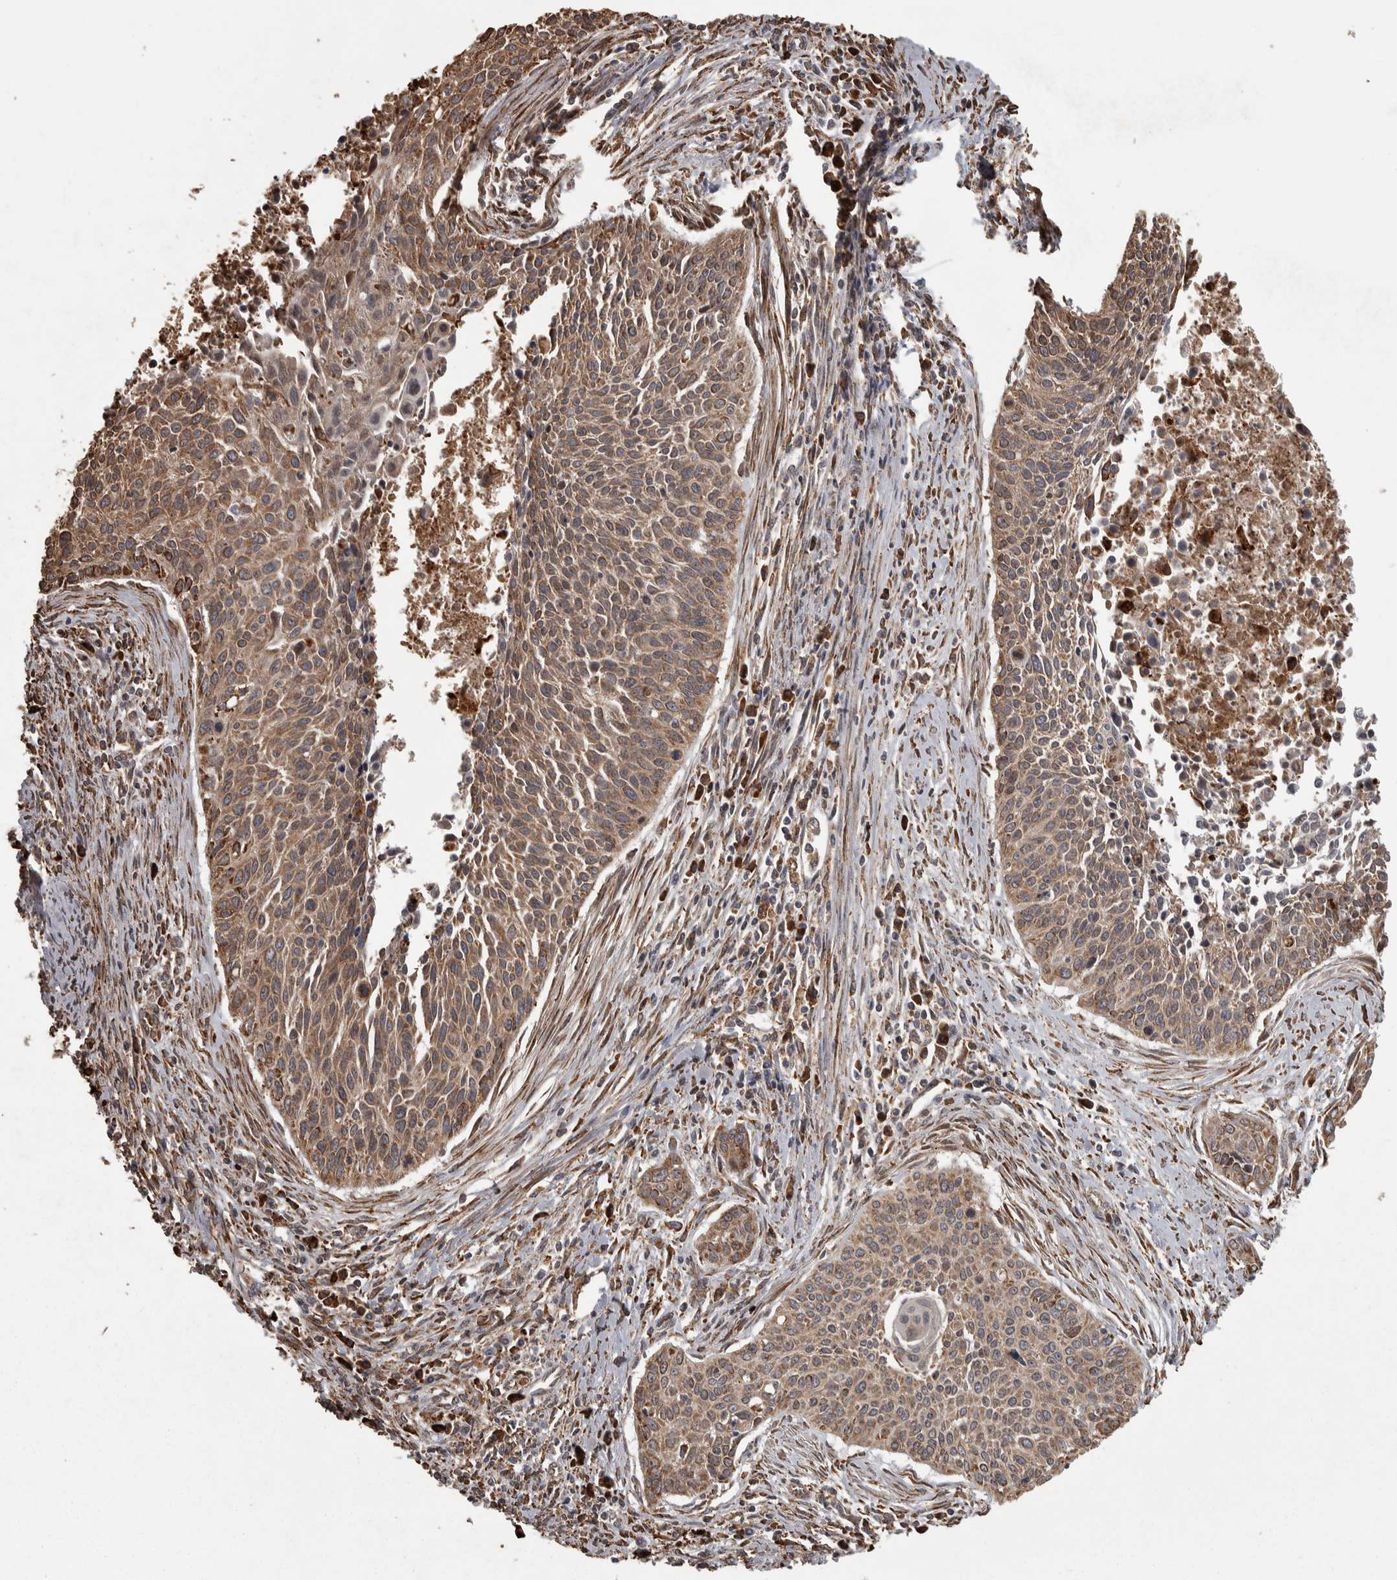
{"staining": {"intensity": "moderate", "quantity": ">75%", "location": "cytoplasmic/membranous"}, "tissue": "cervical cancer", "cell_type": "Tumor cells", "image_type": "cancer", "snomed": [{"axis": "morphology", "description": "Squamous cell carcinoma, NOS"}, {"axis": "topography", "description": "Cervix"}], "caption": "IHC staining of squamous cell carcinoma (cervical), which reveals medium levels of moderate cytoplasmic/membranous positivity in approximately >75% of tumor cells indicating moderate cytoplasmic/membranous protein staining. The staining was performed using DAB (3,3'-diaminobenzidine) (brown) for protein detection and nuclei were counterstained in hematoxylin (blue).", "gene": "AGBL3", "patient": {"sex": "female", "age": 55}}